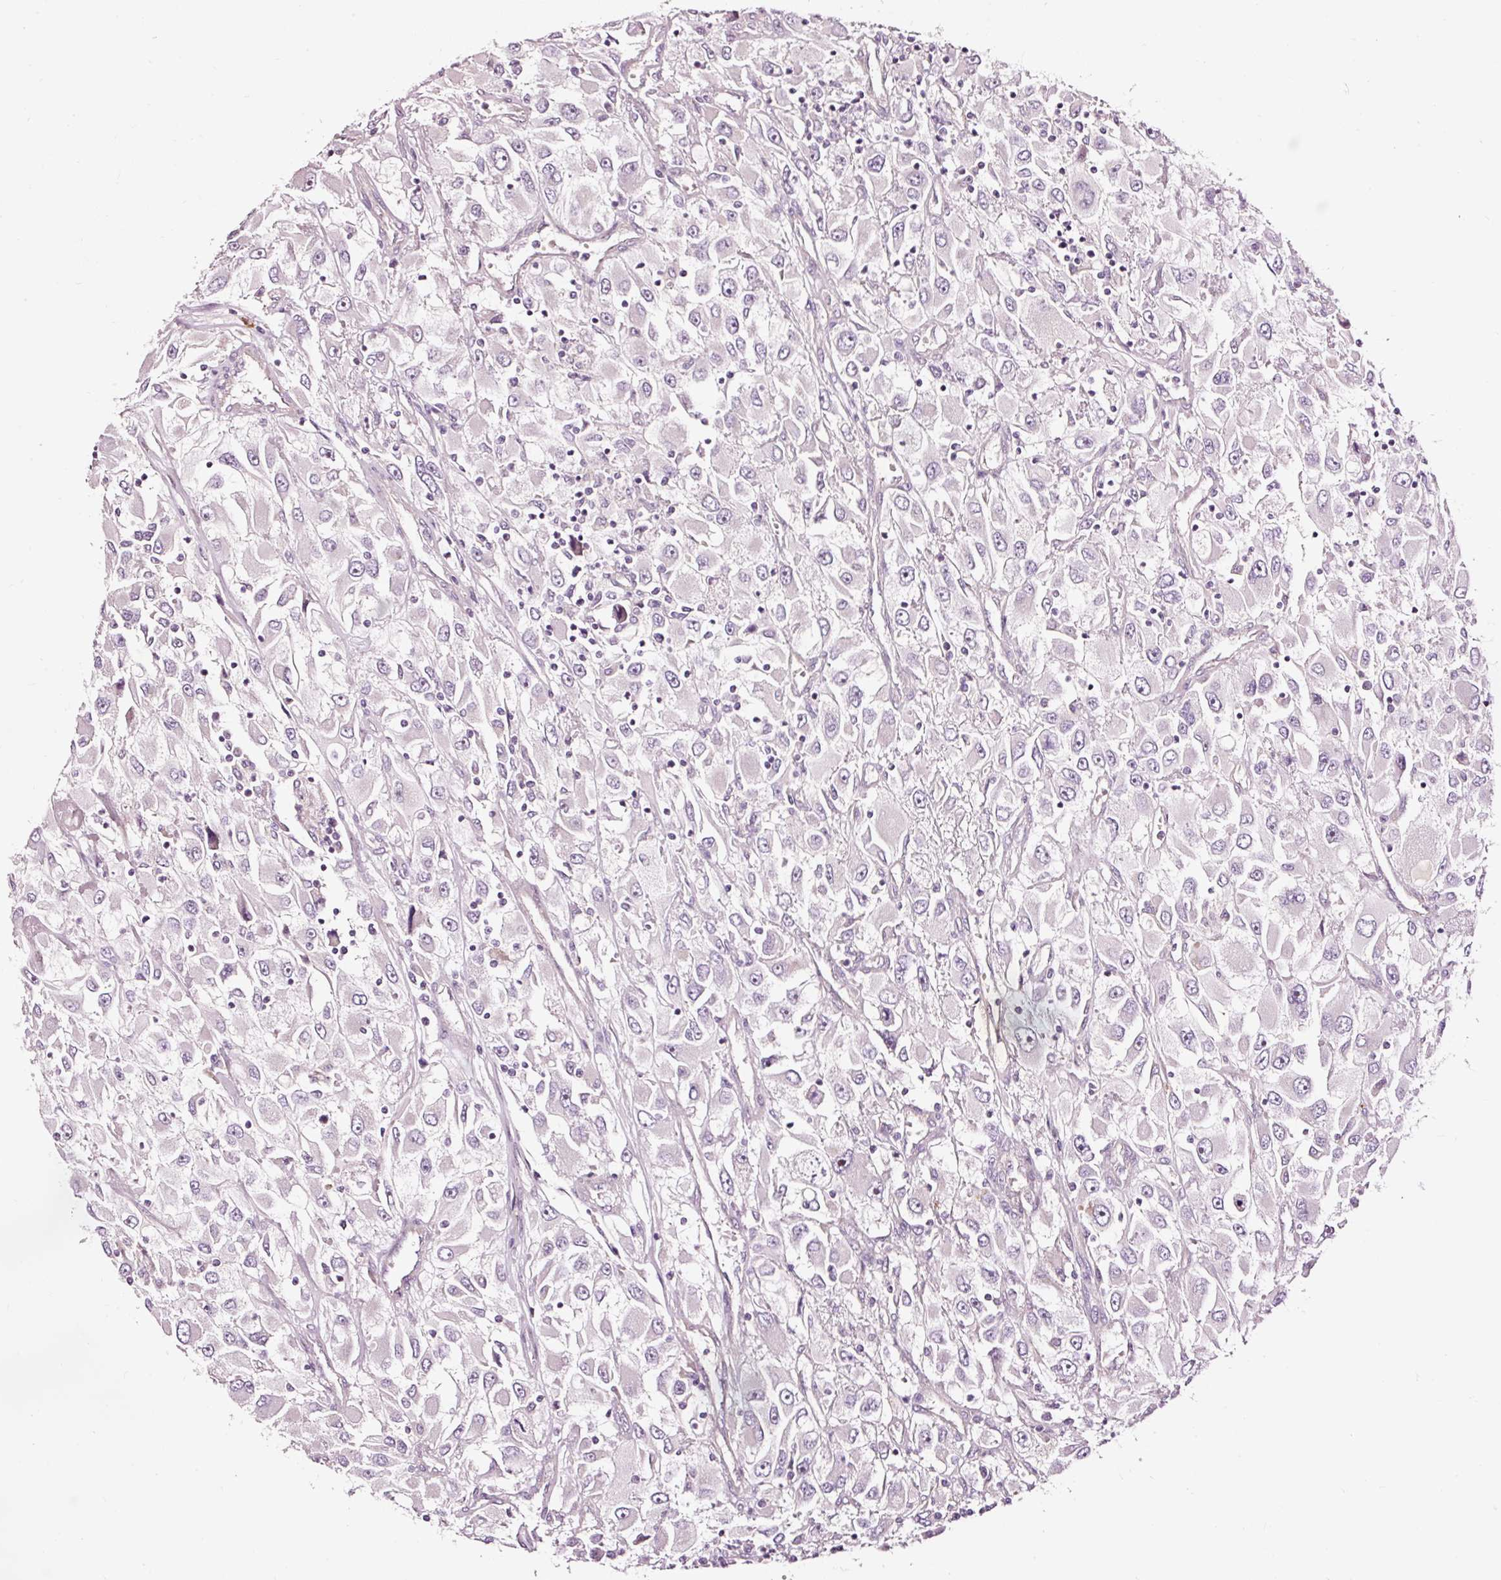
{"staining": {"intensity": "negative", "quantity": "none", "location": "none"}, "tissue": "renal cancer", "cell_type": "Tumor cells", "image_type": "cancer", "snomed": [{"axis": "morphology", "description": "Adenocarcinoma, NOS"}, {"axis": "topography", "description": "Kidney"}], "caption": "Adenocarcinoma (renal) stained for a protein using IHC exhibits no positivity tumor cells.", "gene": "UTP14A", "patient": {"sex": "female", "age": 52}}